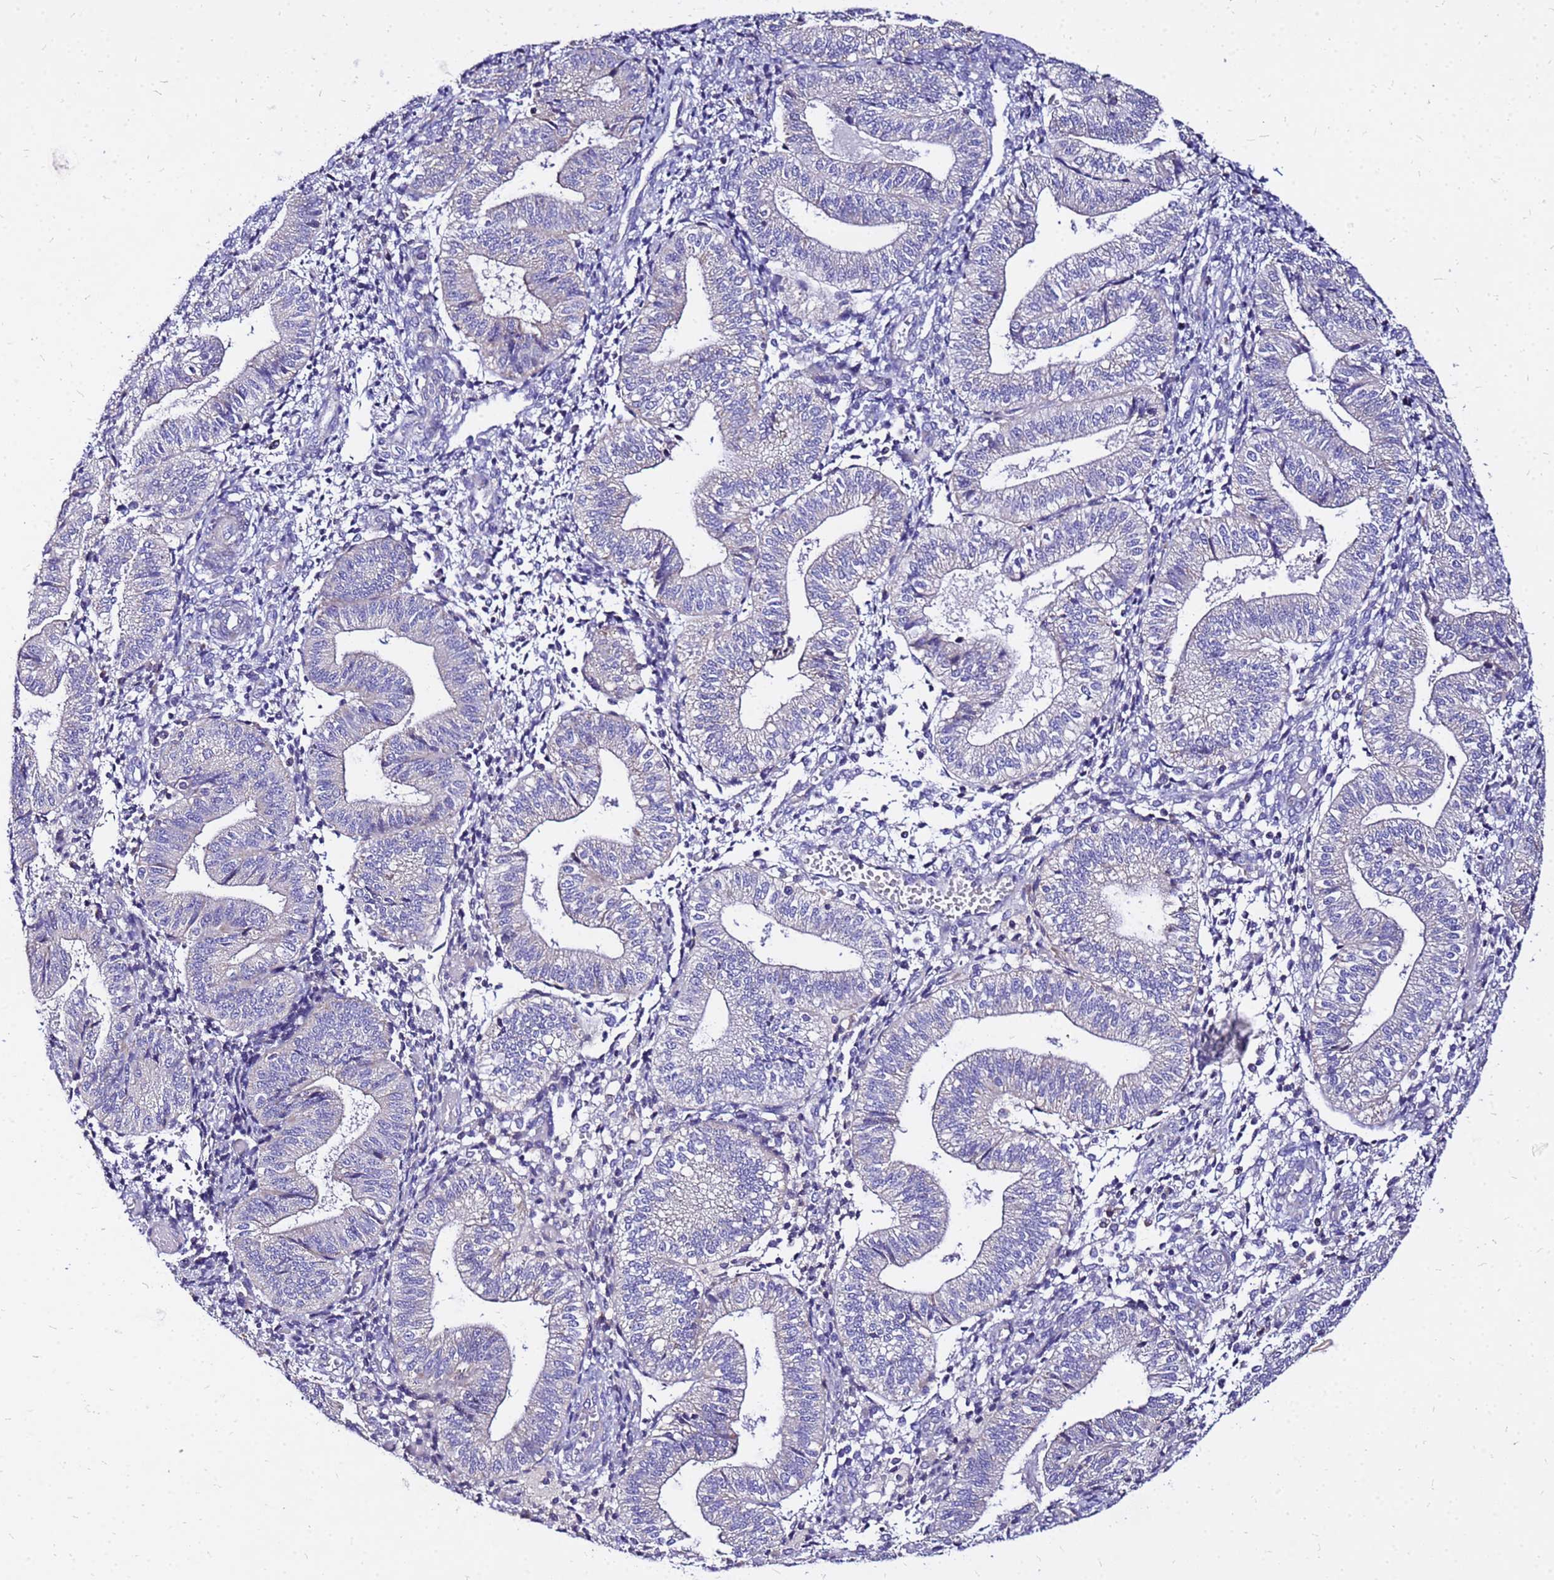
{"staining": {"intensity": "negative", "quantity": "none", "location": "none"}, "tissue": "endometrium", "cell_type": "Cells in endometrial stroma", "image_type": "normal", "snomed": [{"axis": "morphology", "description": "Normal tissue, NOS"}, {"axis": "topography", "description": "Endometrium"}], "caption": "Benign endometrium was stained to show a protein in brown. There is no significant positivity in cells in endometrial stroma. (Brightfield microscopy of DAB IHC at high magnification).", "gene": "COX14", "patient": {"sex": "female", "age": 34}}